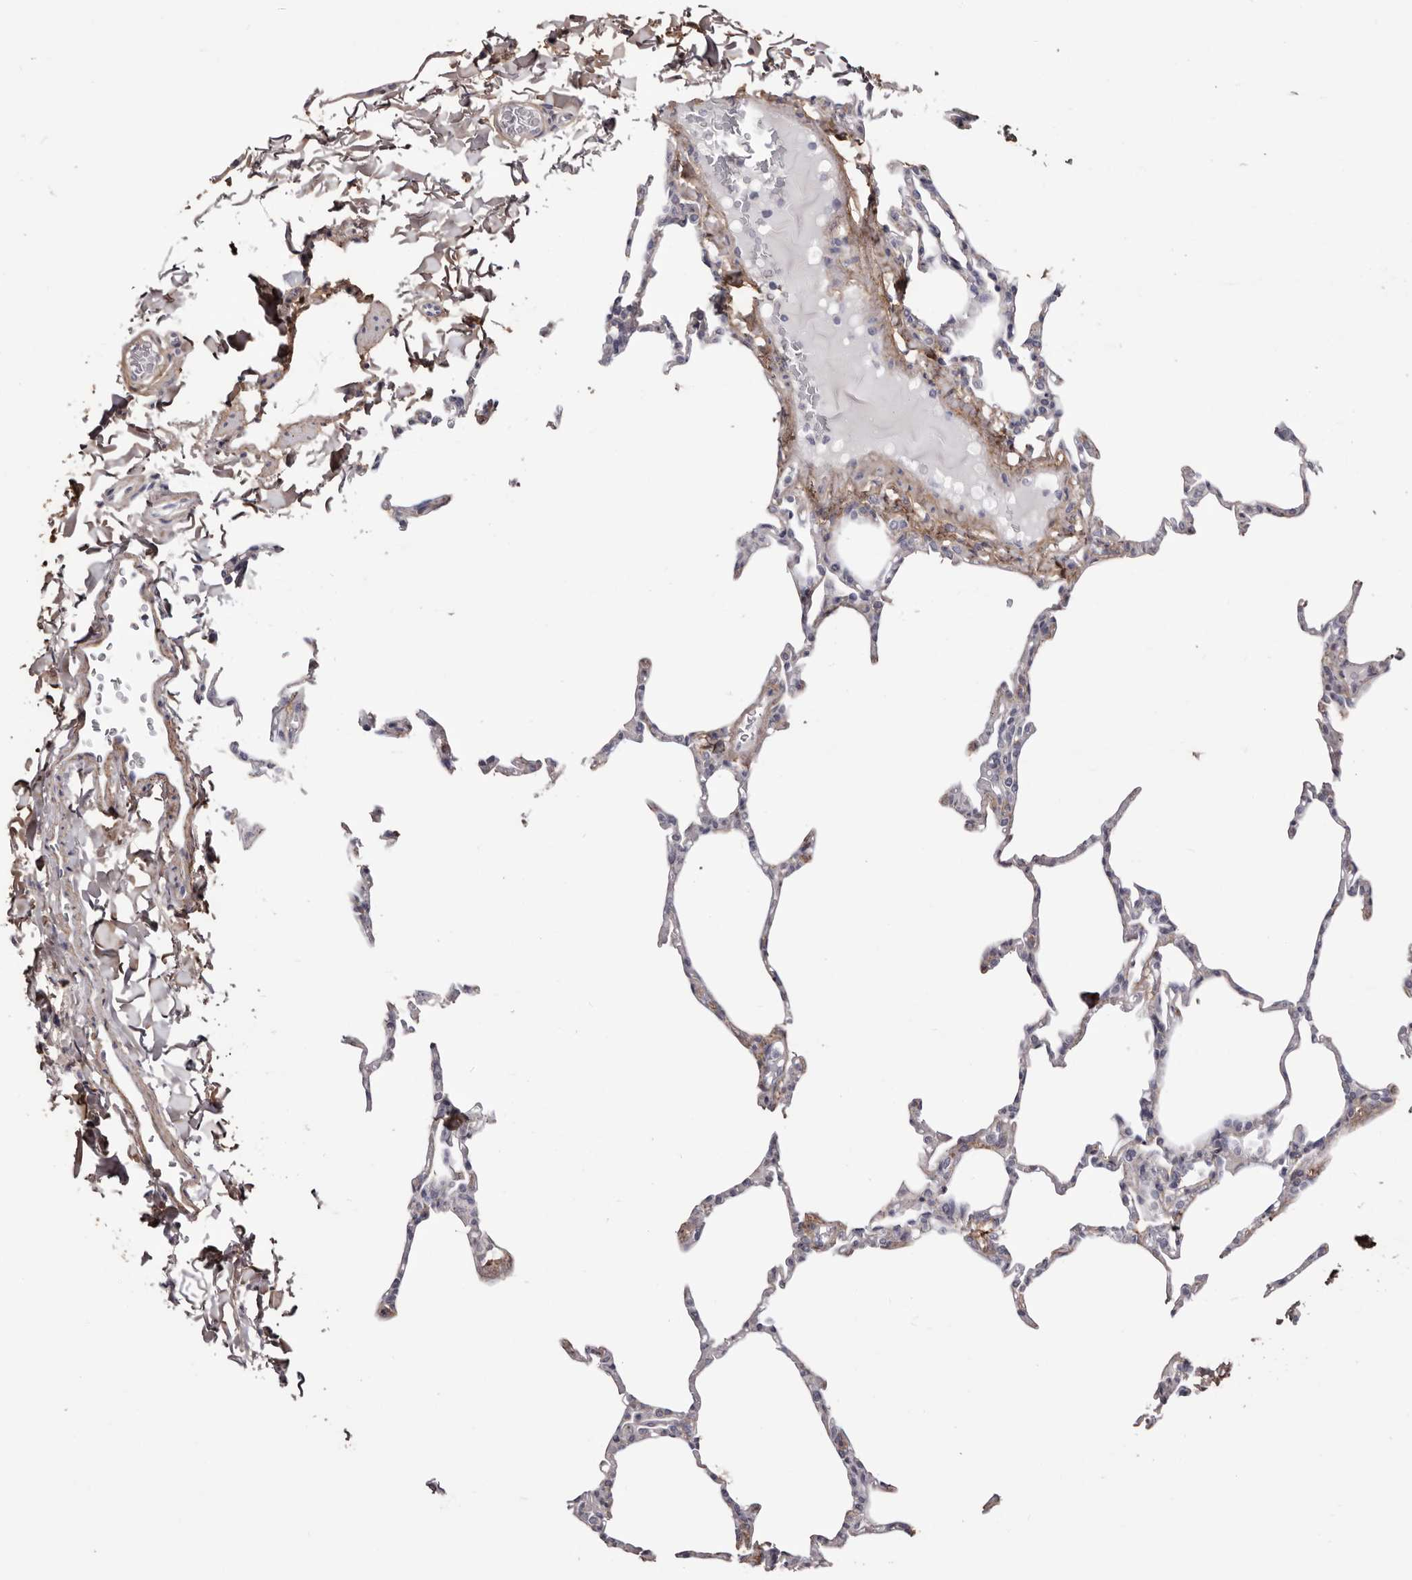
{"staining": {"intensity": "negative", "quantity": "none", "location": "none"}, "tissue": "lung", "cell_type": "Alveolar cells", "image_type": "normal", "snomed": [{"axis": "morphology", "description": "Normal tissue, NOS"}, {"axis": "topography", "description": "Lung"}], "caption": "High magnification brightfield microscopy of unremarkable lung stained with DAB (3,3'-diaminobenzidine) (brown) and counterstained with hematoxylin (blue): alveolar cells show no significant positivity. Nuclei are stained in blue.", "gene": "COL6A1", "patient": {"sex": "male", "age": 20}}